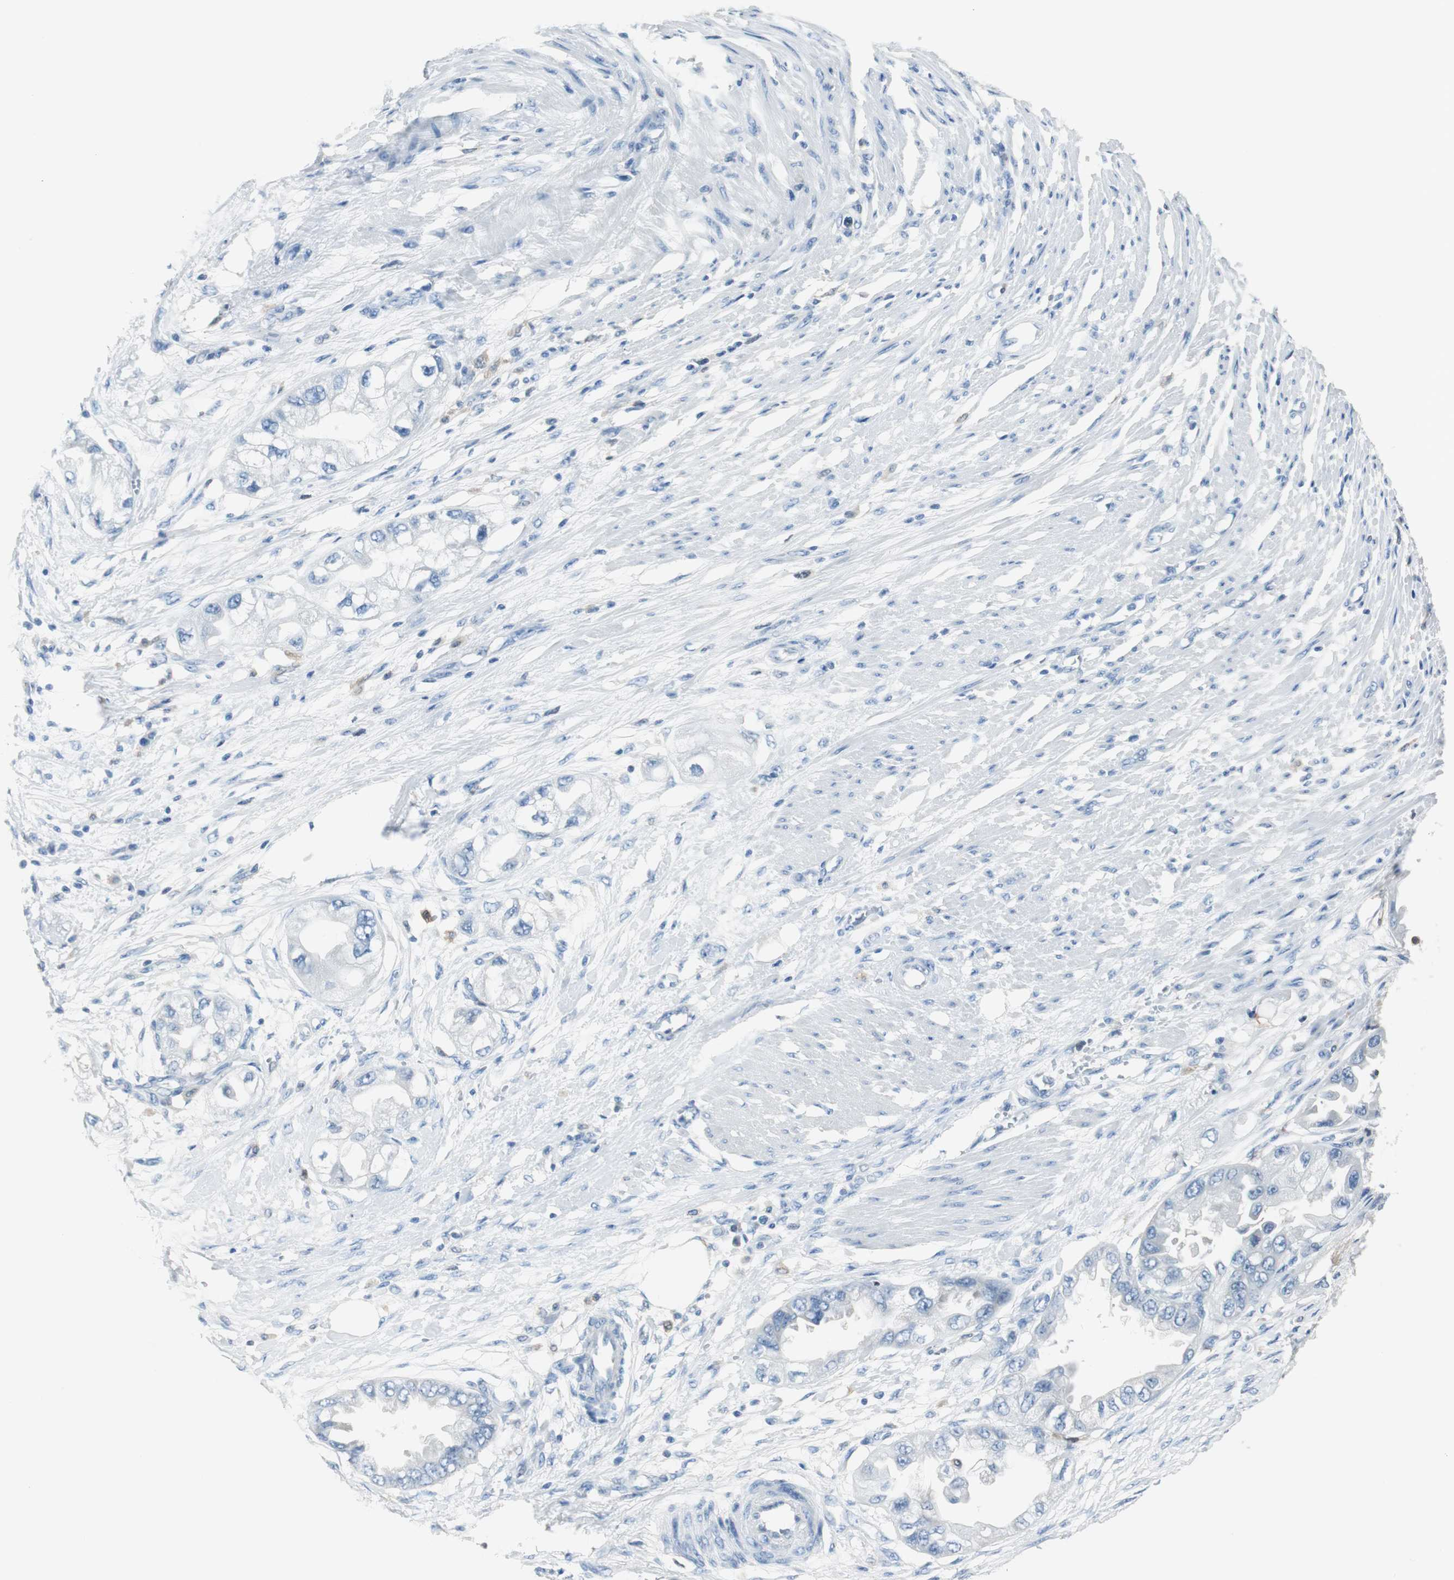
{"staining": {"intensity": "negative", "quantity": "none", "location": "none"}, "tissue": "endometrial cancer", "cell_type": "Tumor cells", "image_type": "cancer", "snomed": [{"axis": "morphology", "description": "Adenocarcinoma, NOS"}, {"axis": "topography", "description": "Endometrium"}], "caption": "High power microscopy histopathology image of an immunohistochemistry (IHC) histopathology image of endometrial cancer, revealing no significant expression in tumor cells.", "gene": "FBP1", "patient": {"sex": "female", "age": 67}}